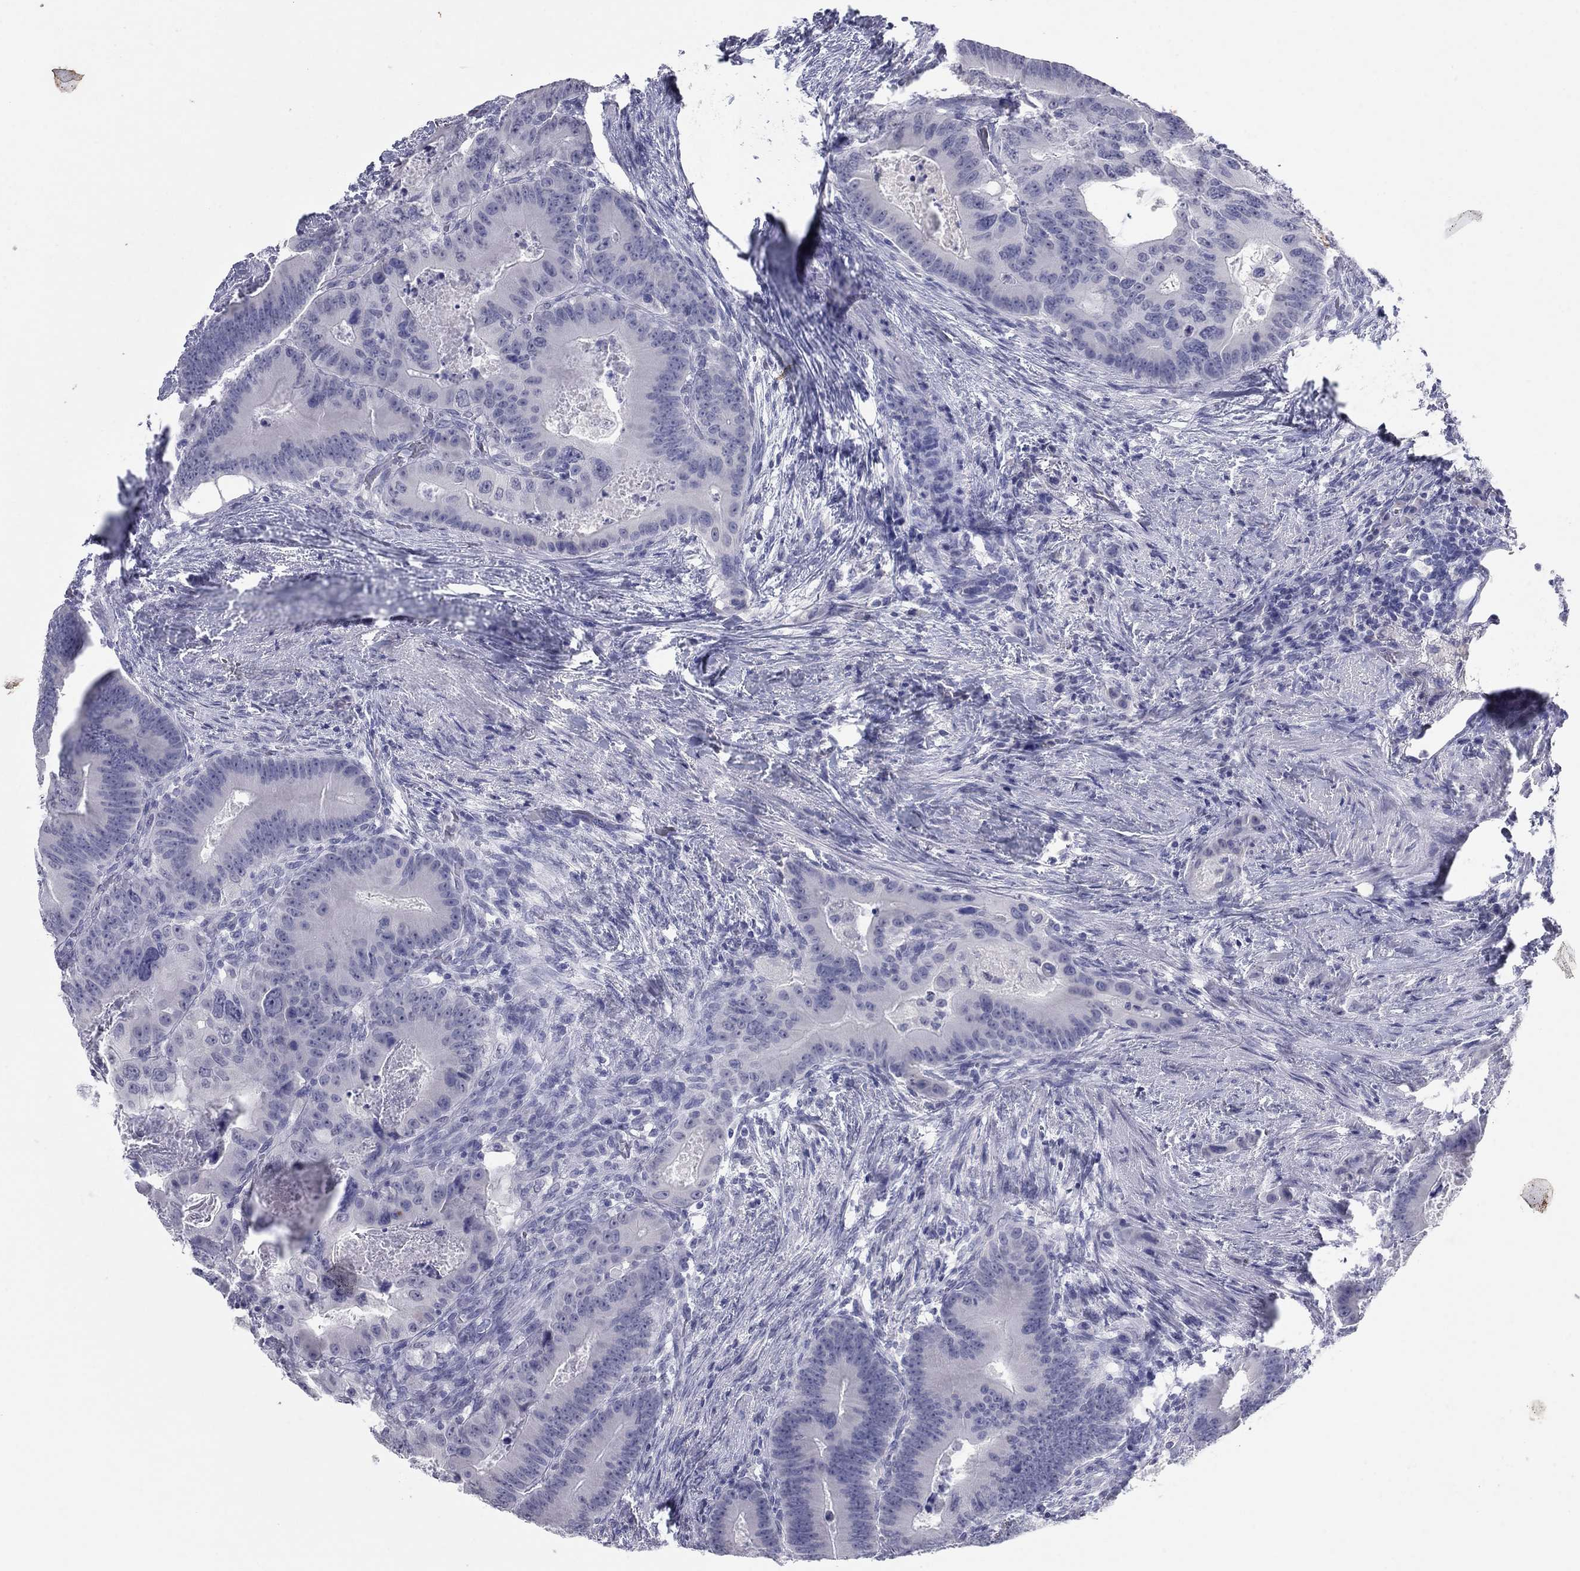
{"staining": {"intensity": "negative", "quantity": "none", "location": "none"}, "tissue": "colorectal cancer", "cell_type": "Tumor cells", "image_type": "cancer", "snomed": [{"axis": "morphology", "description": "Adenocarcinoma, NOS"}, {"axis": "topography", "description": "Rectum"}], "caption": "Immunohistochemical staining of colorectal adenocarcinoma reveals no significant positivity in tumor cells.", "gene": "KRT75", "patient": {"sex": "male", "age": 64}}